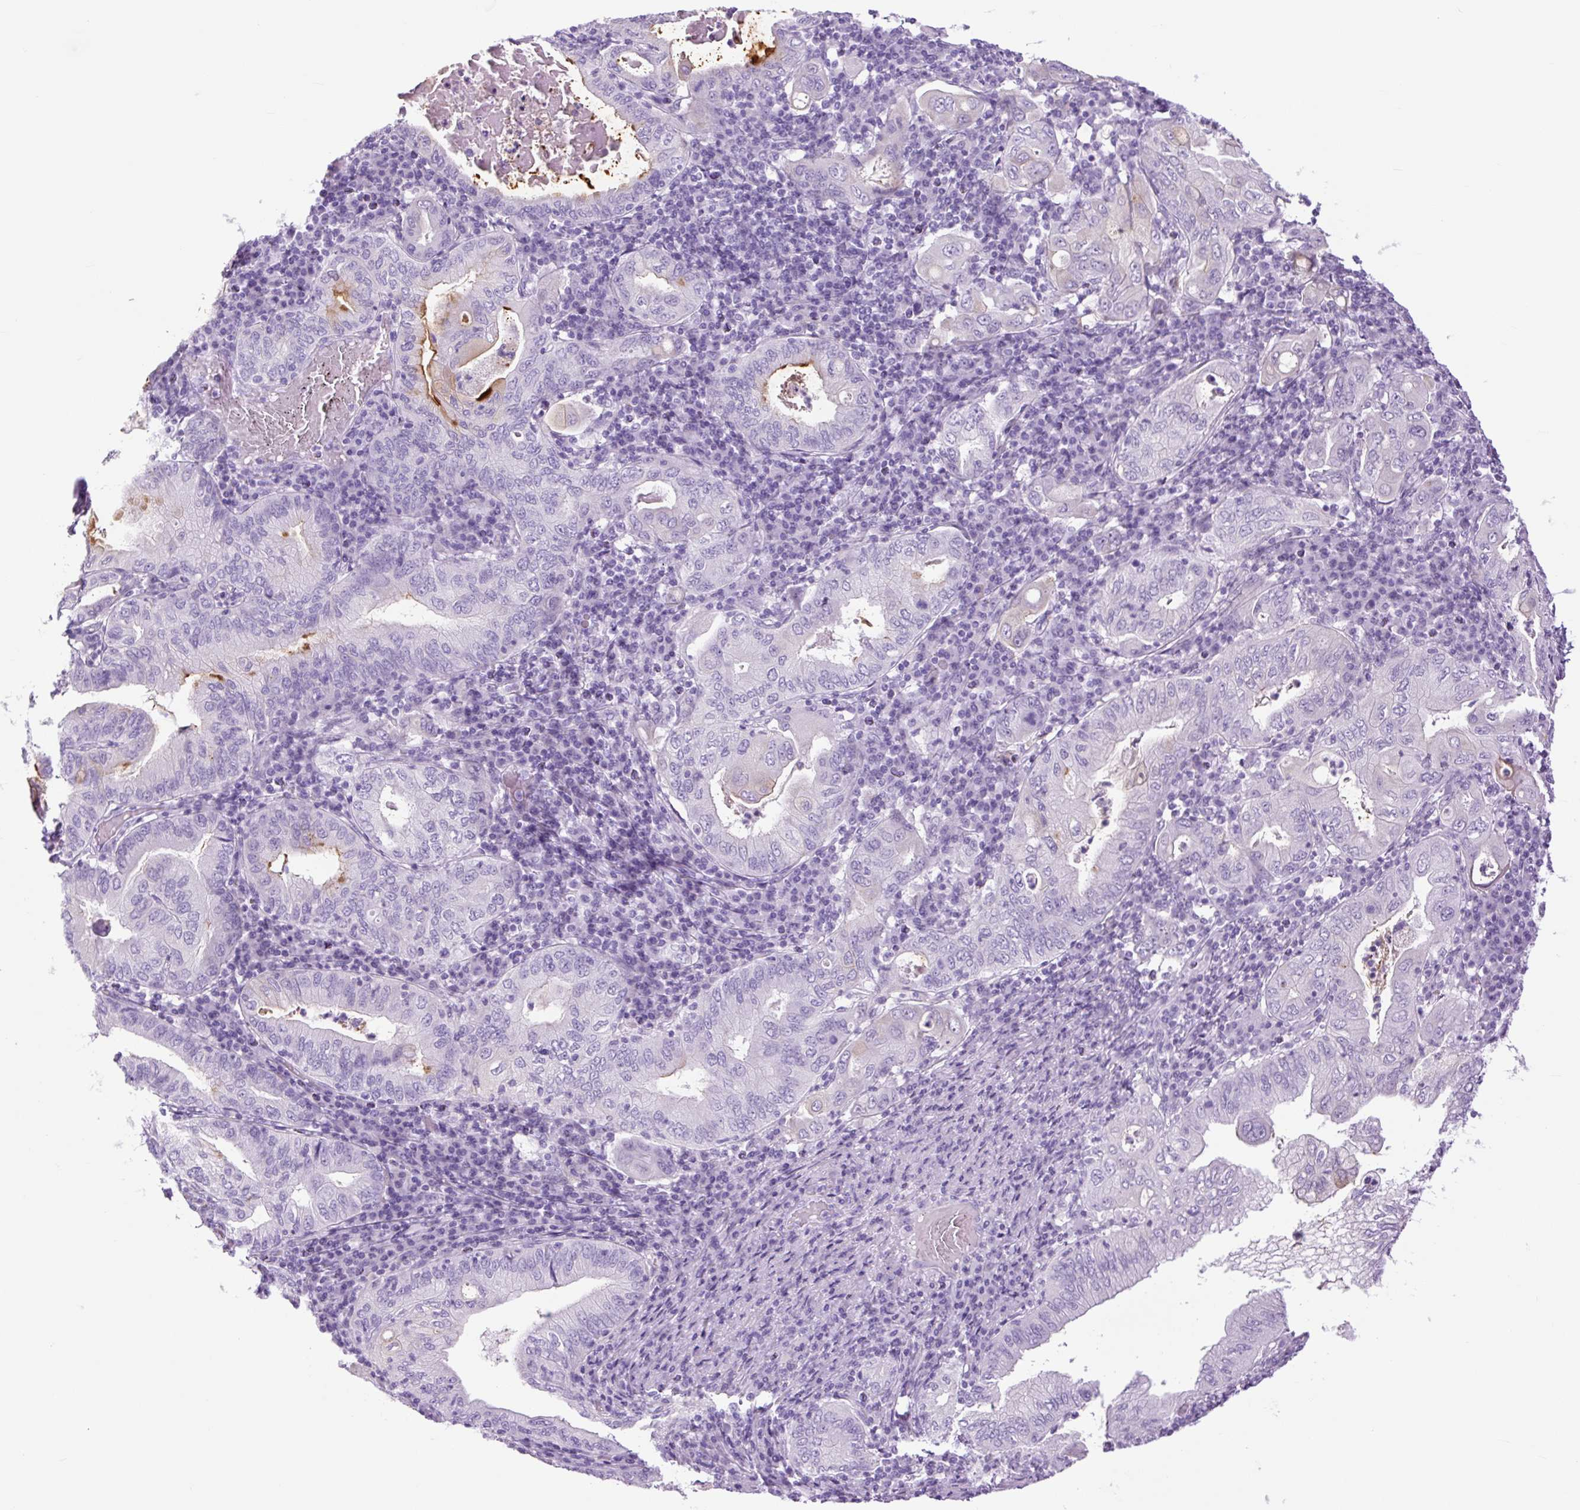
{"staining": {"intensity": "negative", "quantity": "none", "location": "none"}, "tissue": "stomach cancer", "cell_type": "Tumor cells", "image_type": "cancer", "snomed": [{"axis": "morphology", "description": "Normal tissue, NOS"}, {"axis": "morphology", "description": "Adenocarcinoma, NOS"}, {"axis": "topography", "description": "Esophagus"}, {"axis": "topography", "description": "Stomach, upper"}, {"axis": "topography", "description": "Peripheral nerve tissue"}], "caption": "An IHC histopathology image of stomach adenocarcinoma is shown. There is no staining in tumor cells of stomach adenocarcinoma.", "gene": "TFF2", "patient": {"sex": "male", "age": 62}}